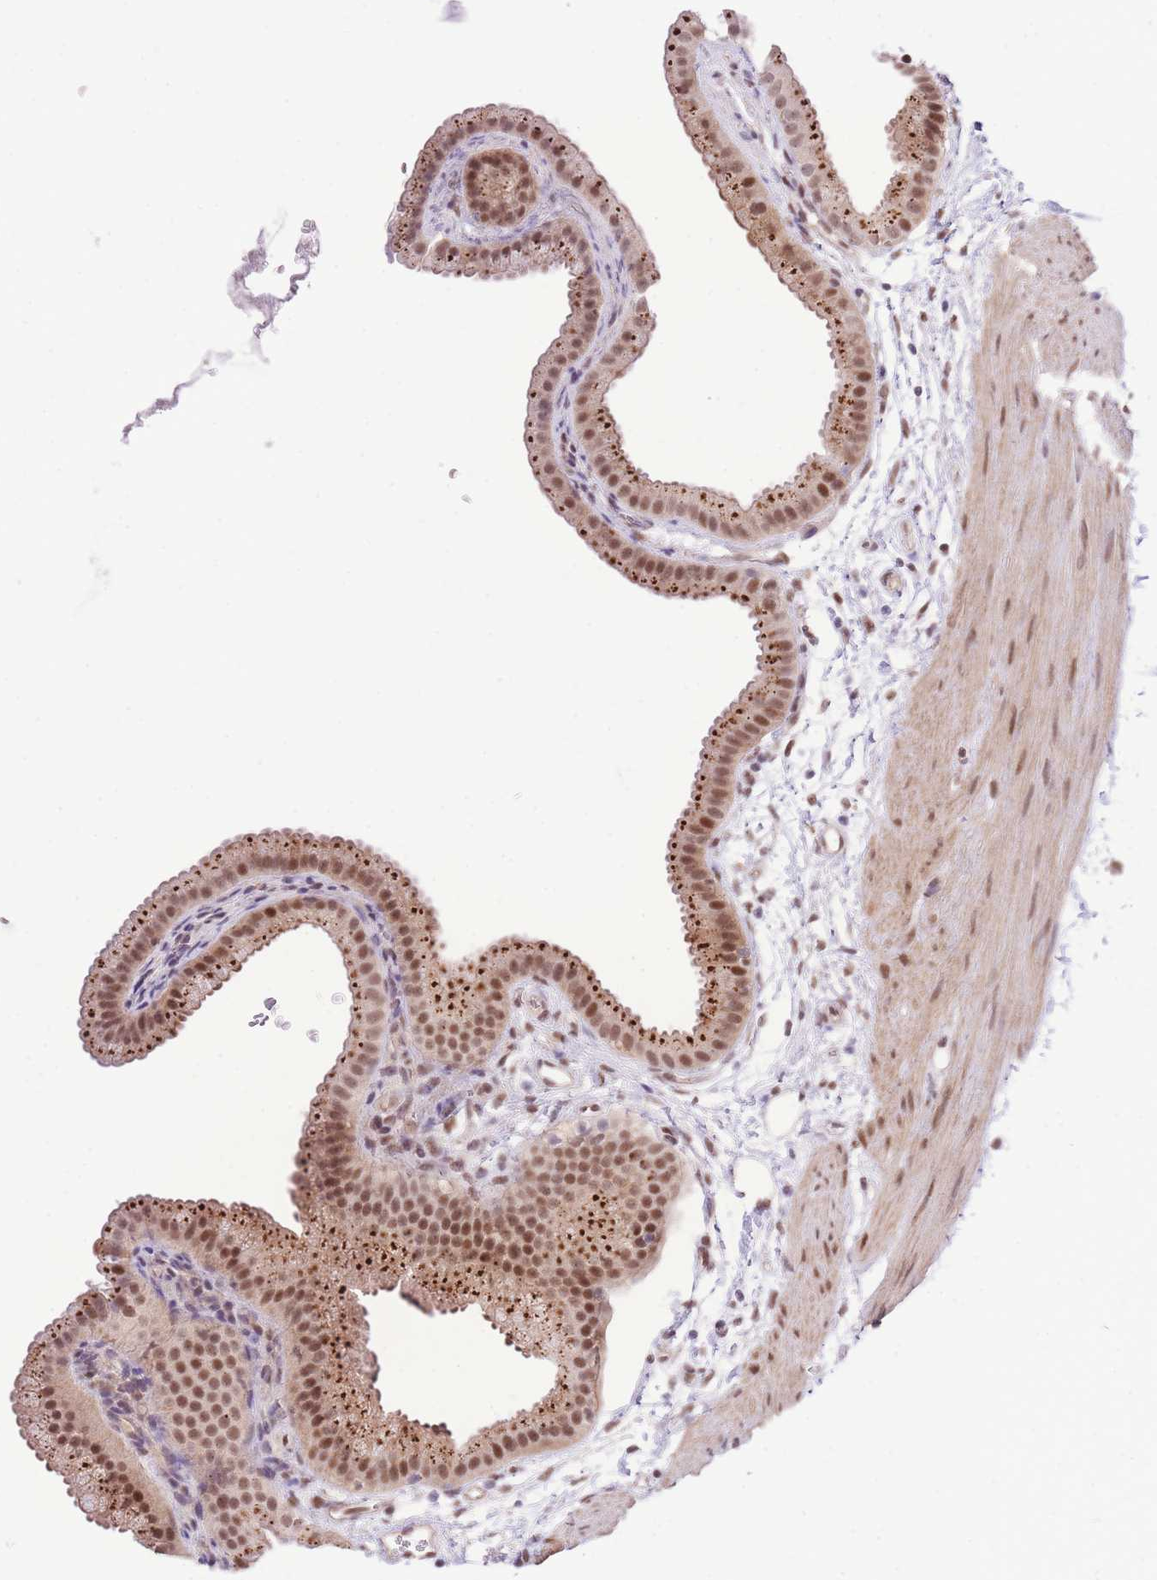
{"staining": {"intensity": "moderate", "quantity": ">75%", "location": "nuclear"}, "tissue": "gallbladder", "cell_type": "Glandular cells", "image_type": "normal", "snomed": [{"axis": "morphology", "description": "Normal tissue, NOS"}, {"axis": "topography", "description": "Gallbladder"}], "caption": "Immunohistochemical staining of benign gallbladder shows >75% levels of moderate nuclear protein expression in approximately >75% of glandular cells.", "gene": "UBXN7", "patient": {"sex": "female", "age": 64}}